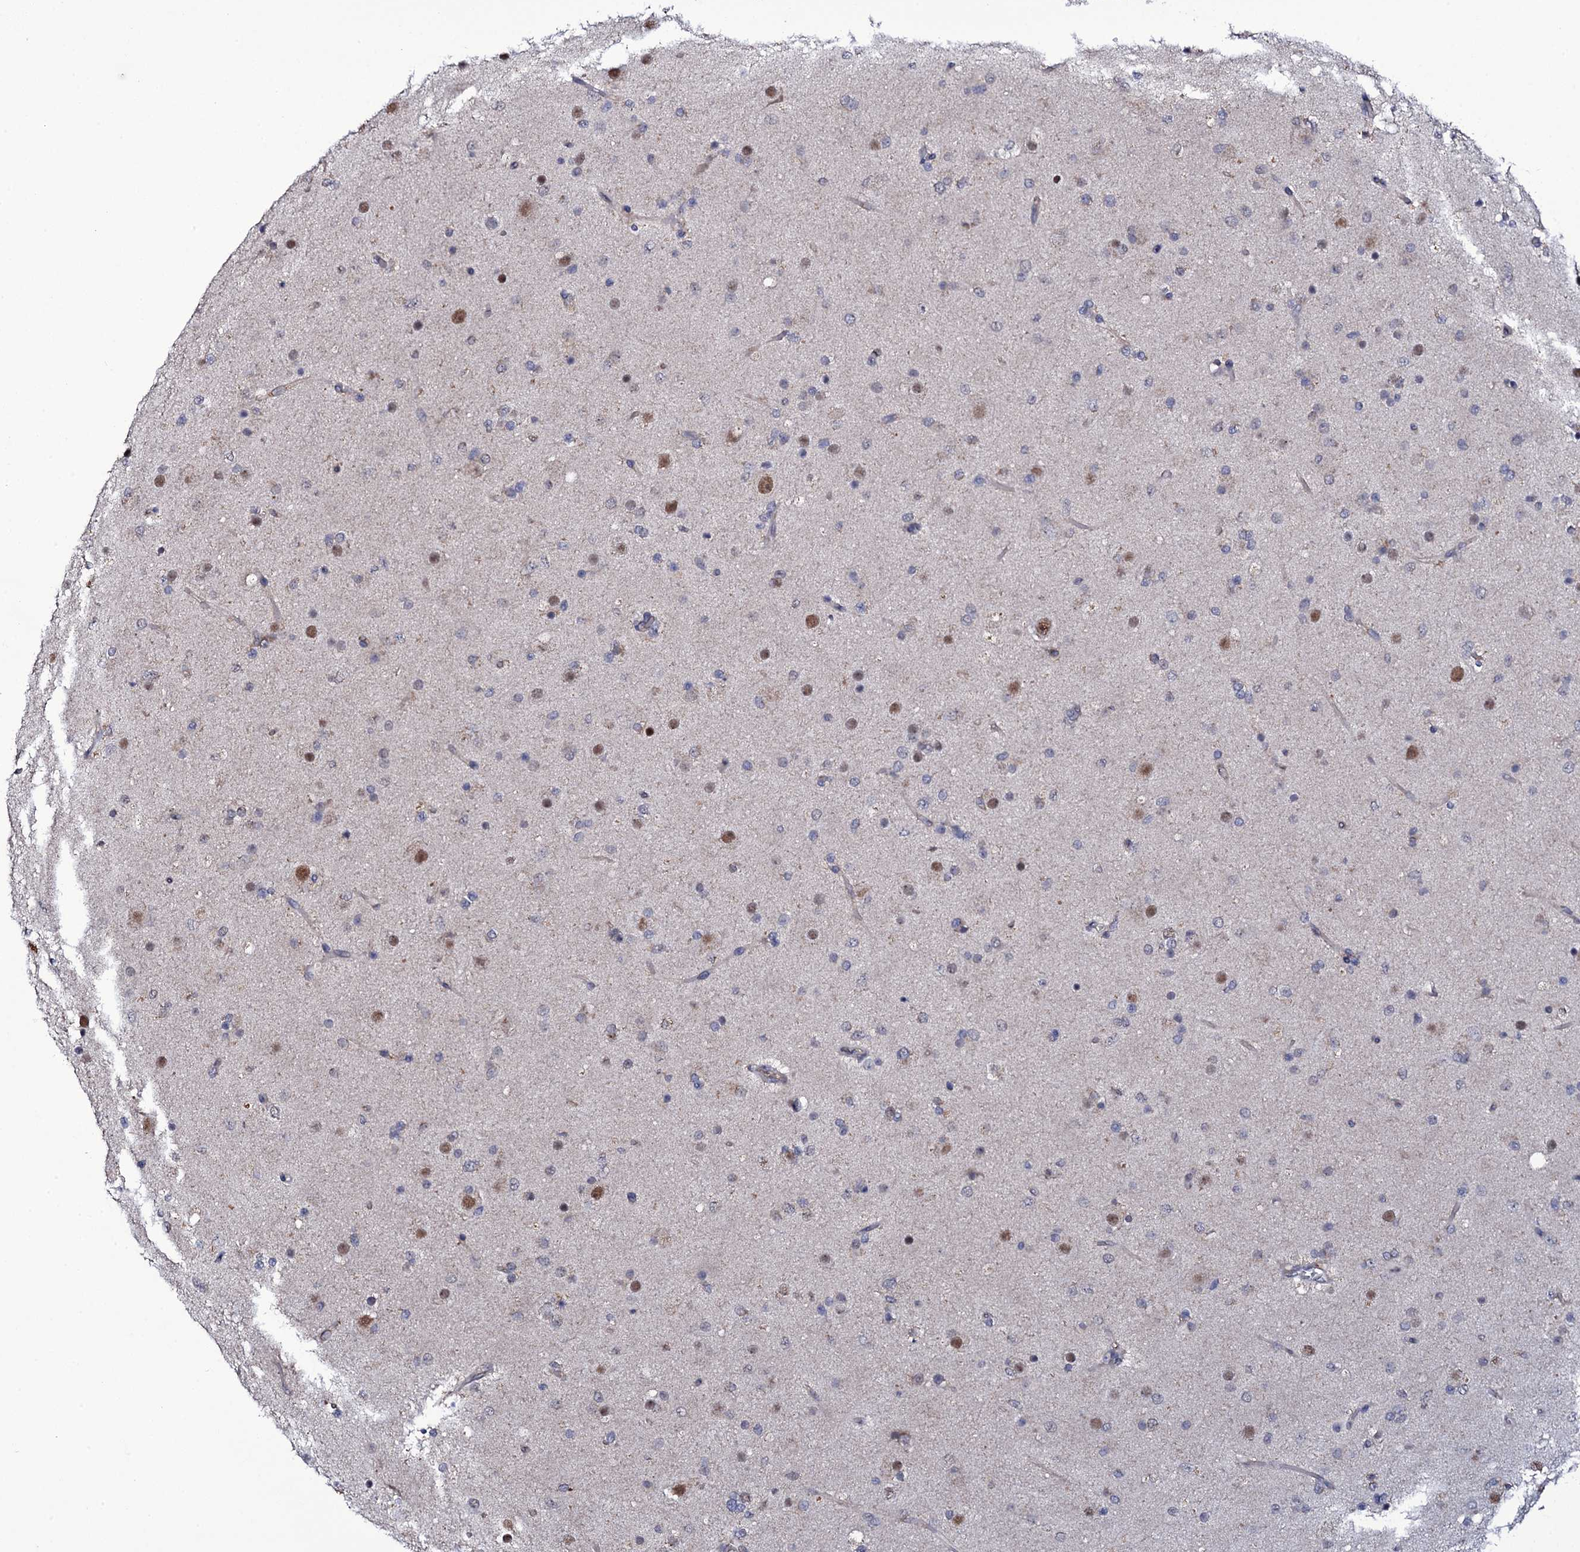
{"staining": {"intensity": "moderate", "quantity": "<25%", "location": "nuclear"}, "tissue": "glioma", "cell_type": "Tumor cells", "image_type": "cancer", "snomed": [{"axis": "morphology", "description": "Glioma, malignant, Low grade"}, {"axis": "topography", "description": "Brain"}], "caption": "Immunohistochemistry (IHC) staining of glioma, which reveals low levels of moderate nuclear staining in approximately <25% of tumor cells indicating moderate nuclear protein positivity. The staining was performed using DAB (3,3'-diaminobenzidine) (brown) for protein detection and nuclei were counterstained in hematoxylin (blue).", "gene": "GAREM1", "patient": {"sex": "male", "age": 65}}